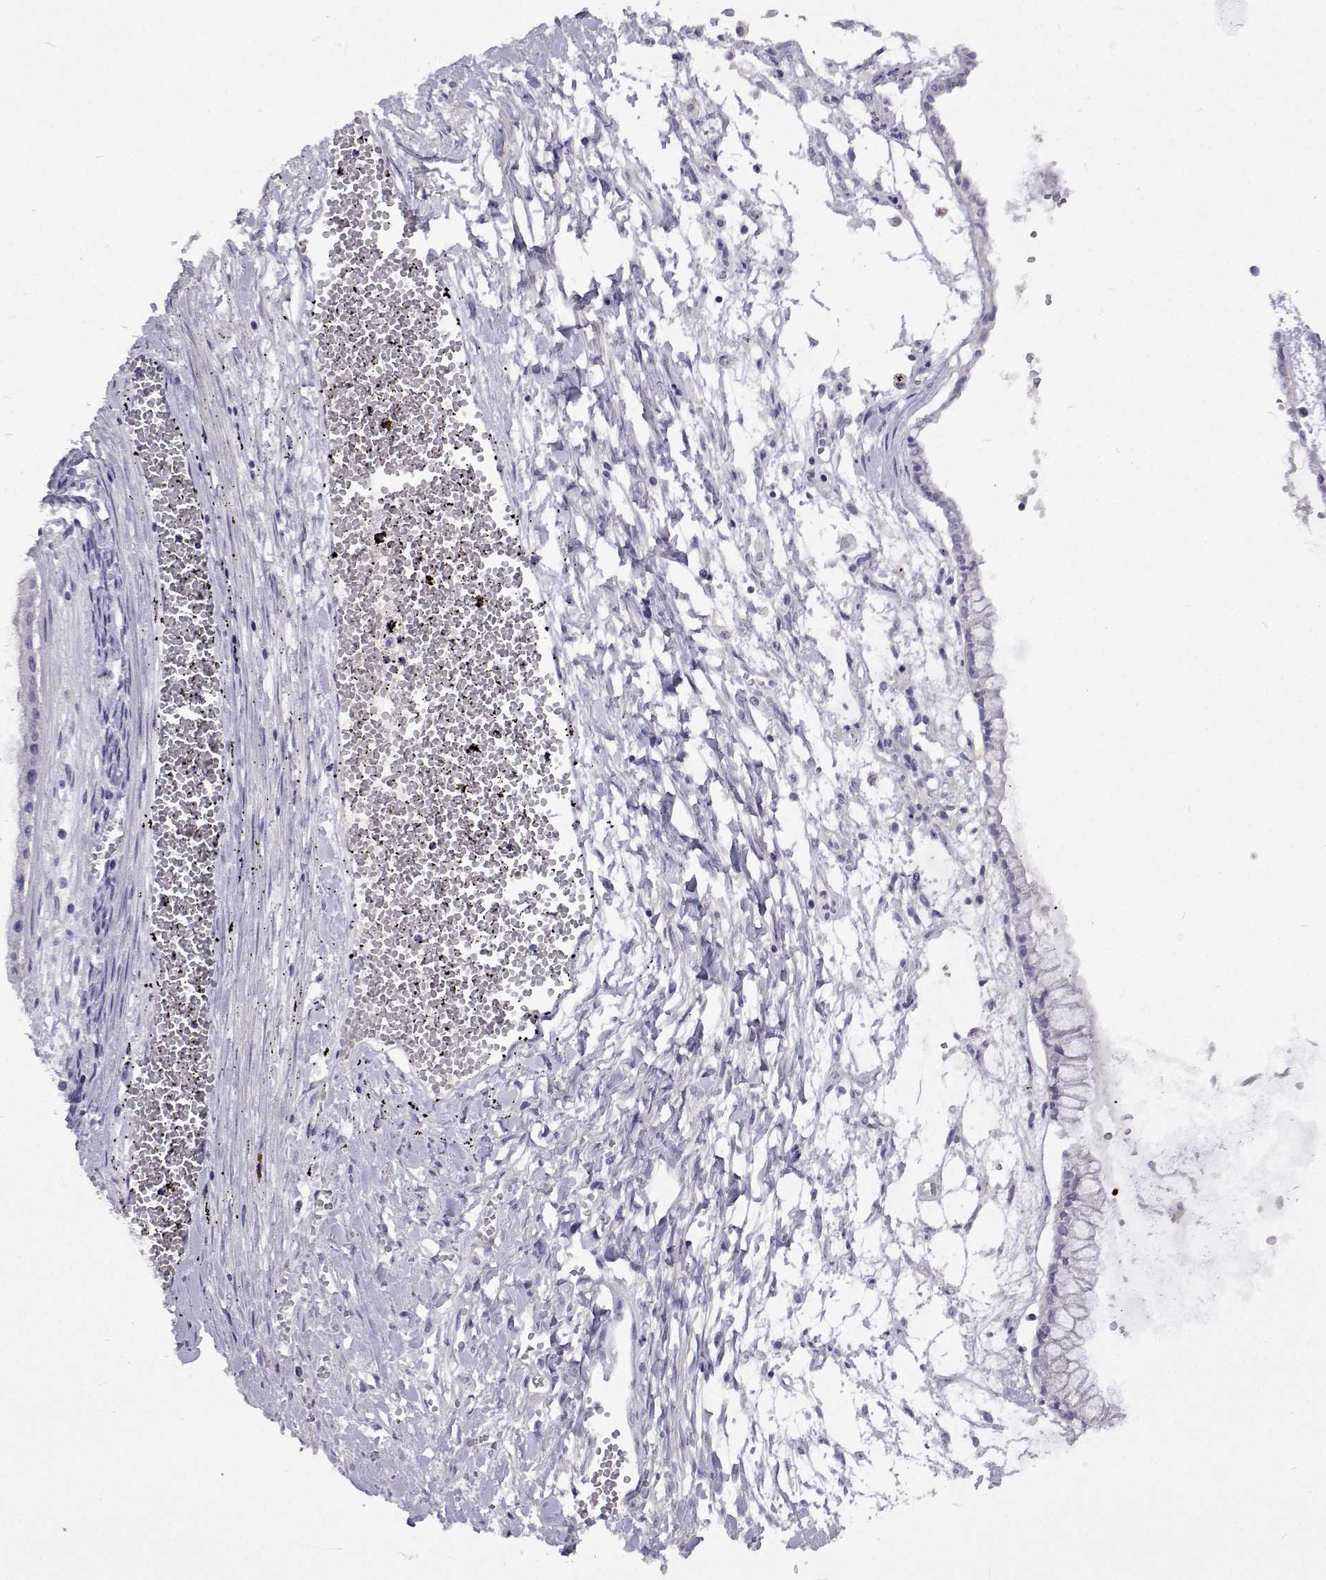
{"staining": {"intensity": "negative", "quantity": "none", "location": "none"}, "tissue": "ovarian cancer", "cell_type": "Tumor cells", "image_type": "cancer", "snomed": [{"axis": "morphology", "description": "Cystadenocarcinoma, mucinous, NOS"}, {"axis": "topography", "description": "Ovary"}], "caption": "Tumor cells show no significant staining in ovarian mucinous cystadenocarcinoma. (Brightfield microscopy of DAB (3,3'-diaminobenzidine) IHC at high magnification).", "gene": "CFAP44", "patient": {"sex": "female", "age": 67}}